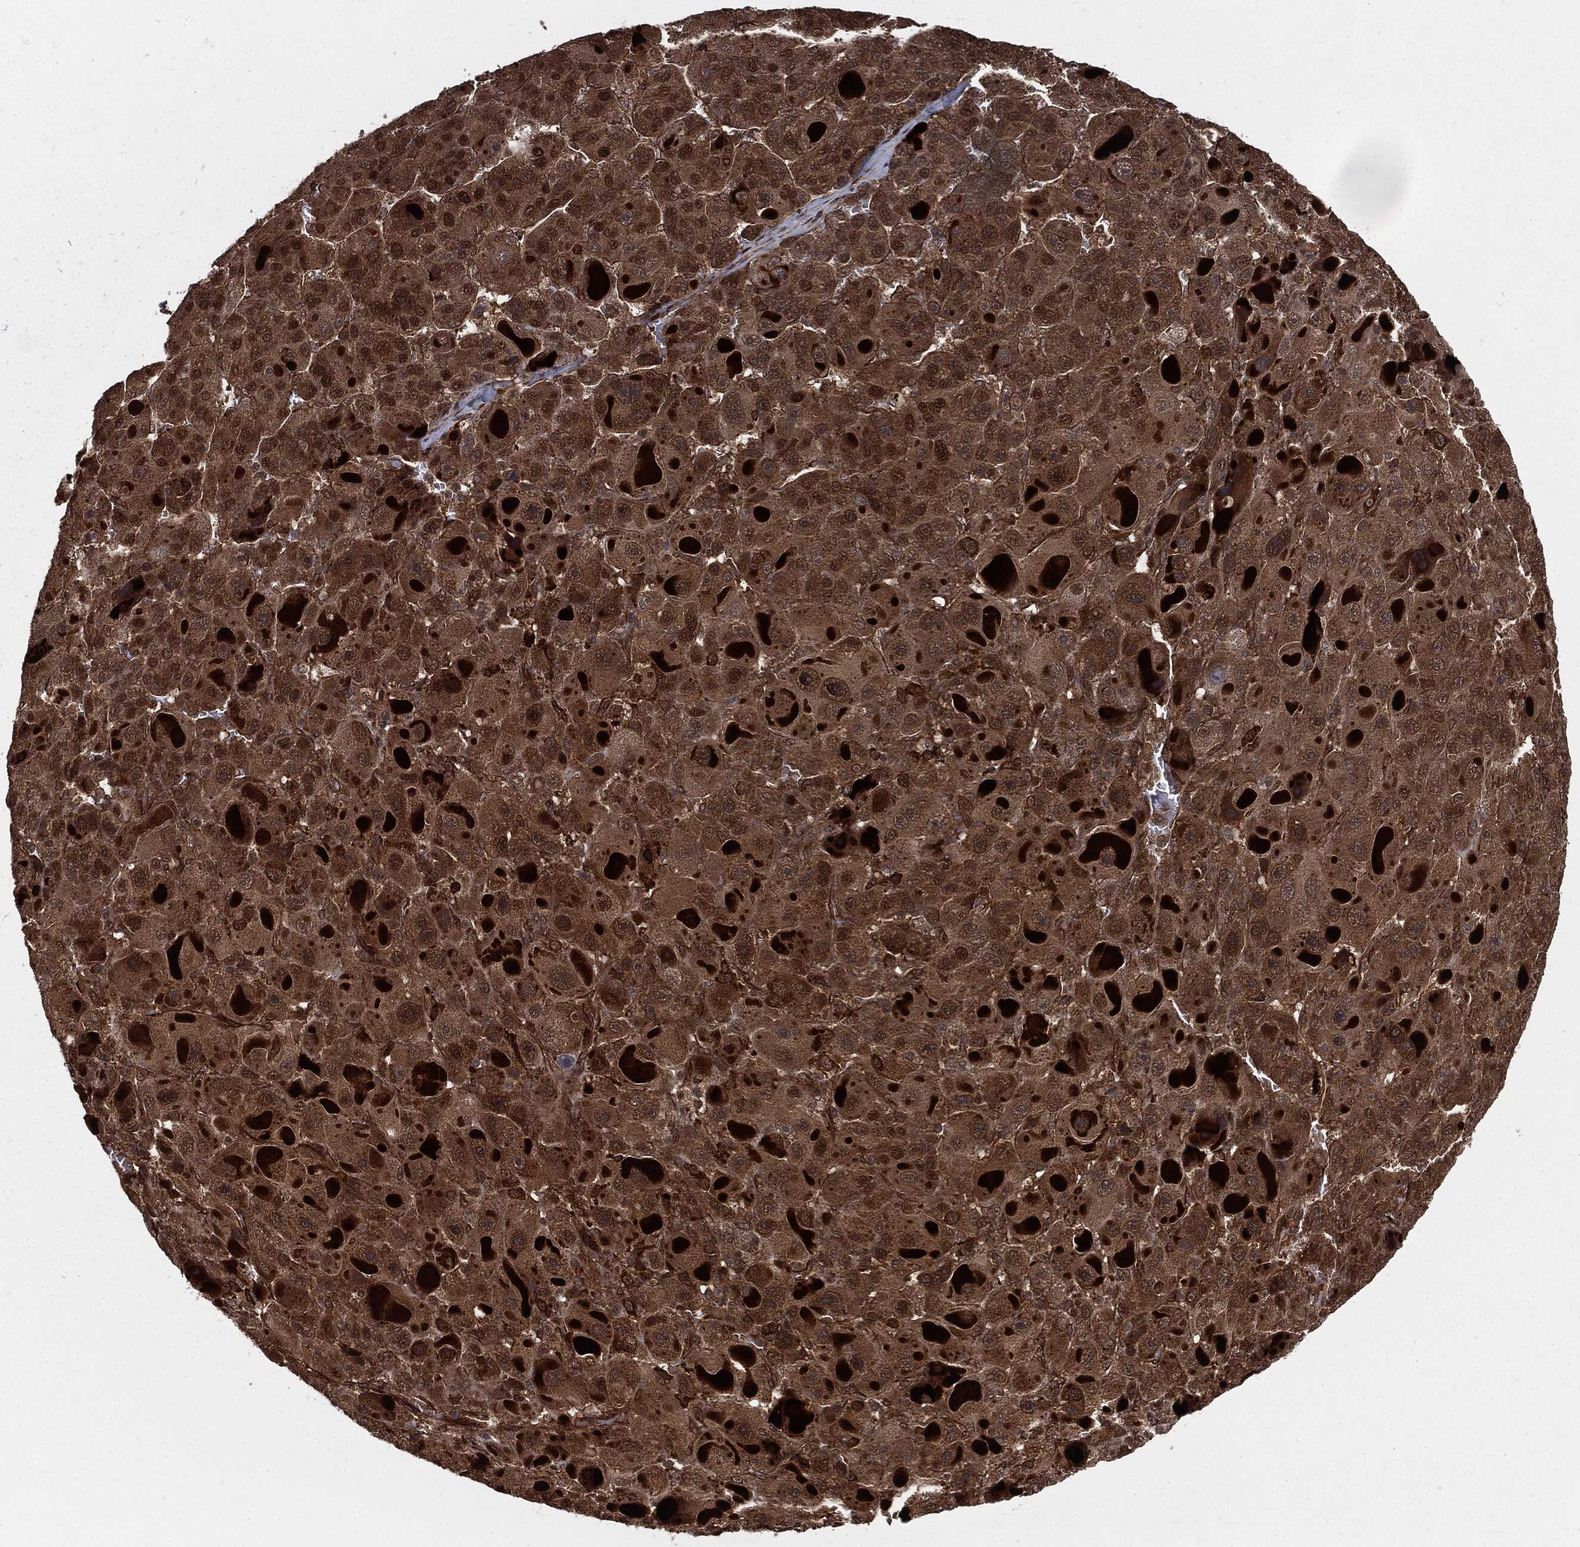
{"staining": {"intensity": "moderate", "quantity": ">75%", "location": "cytoplasmic/membranous,nuclear"}, "tissue": "liver cancer", "cell_type": "Tumor cells", "image_type": "cancer", "snomed": [{"axis": "morphology", "description": "Carcinoma, Hepatocellular, NOS"}, {"axis": "topography", "description": "Liver"}], "caption": "The photomicrograph demonstrates a brown stain indicating the presence of a protein in the cytoplasmic/membranous and nuclear of tumor cells in hepatocellular carcinoma (liver).", "gene": "RANBP9", "patient": {"sex": "male", "age": 76}}